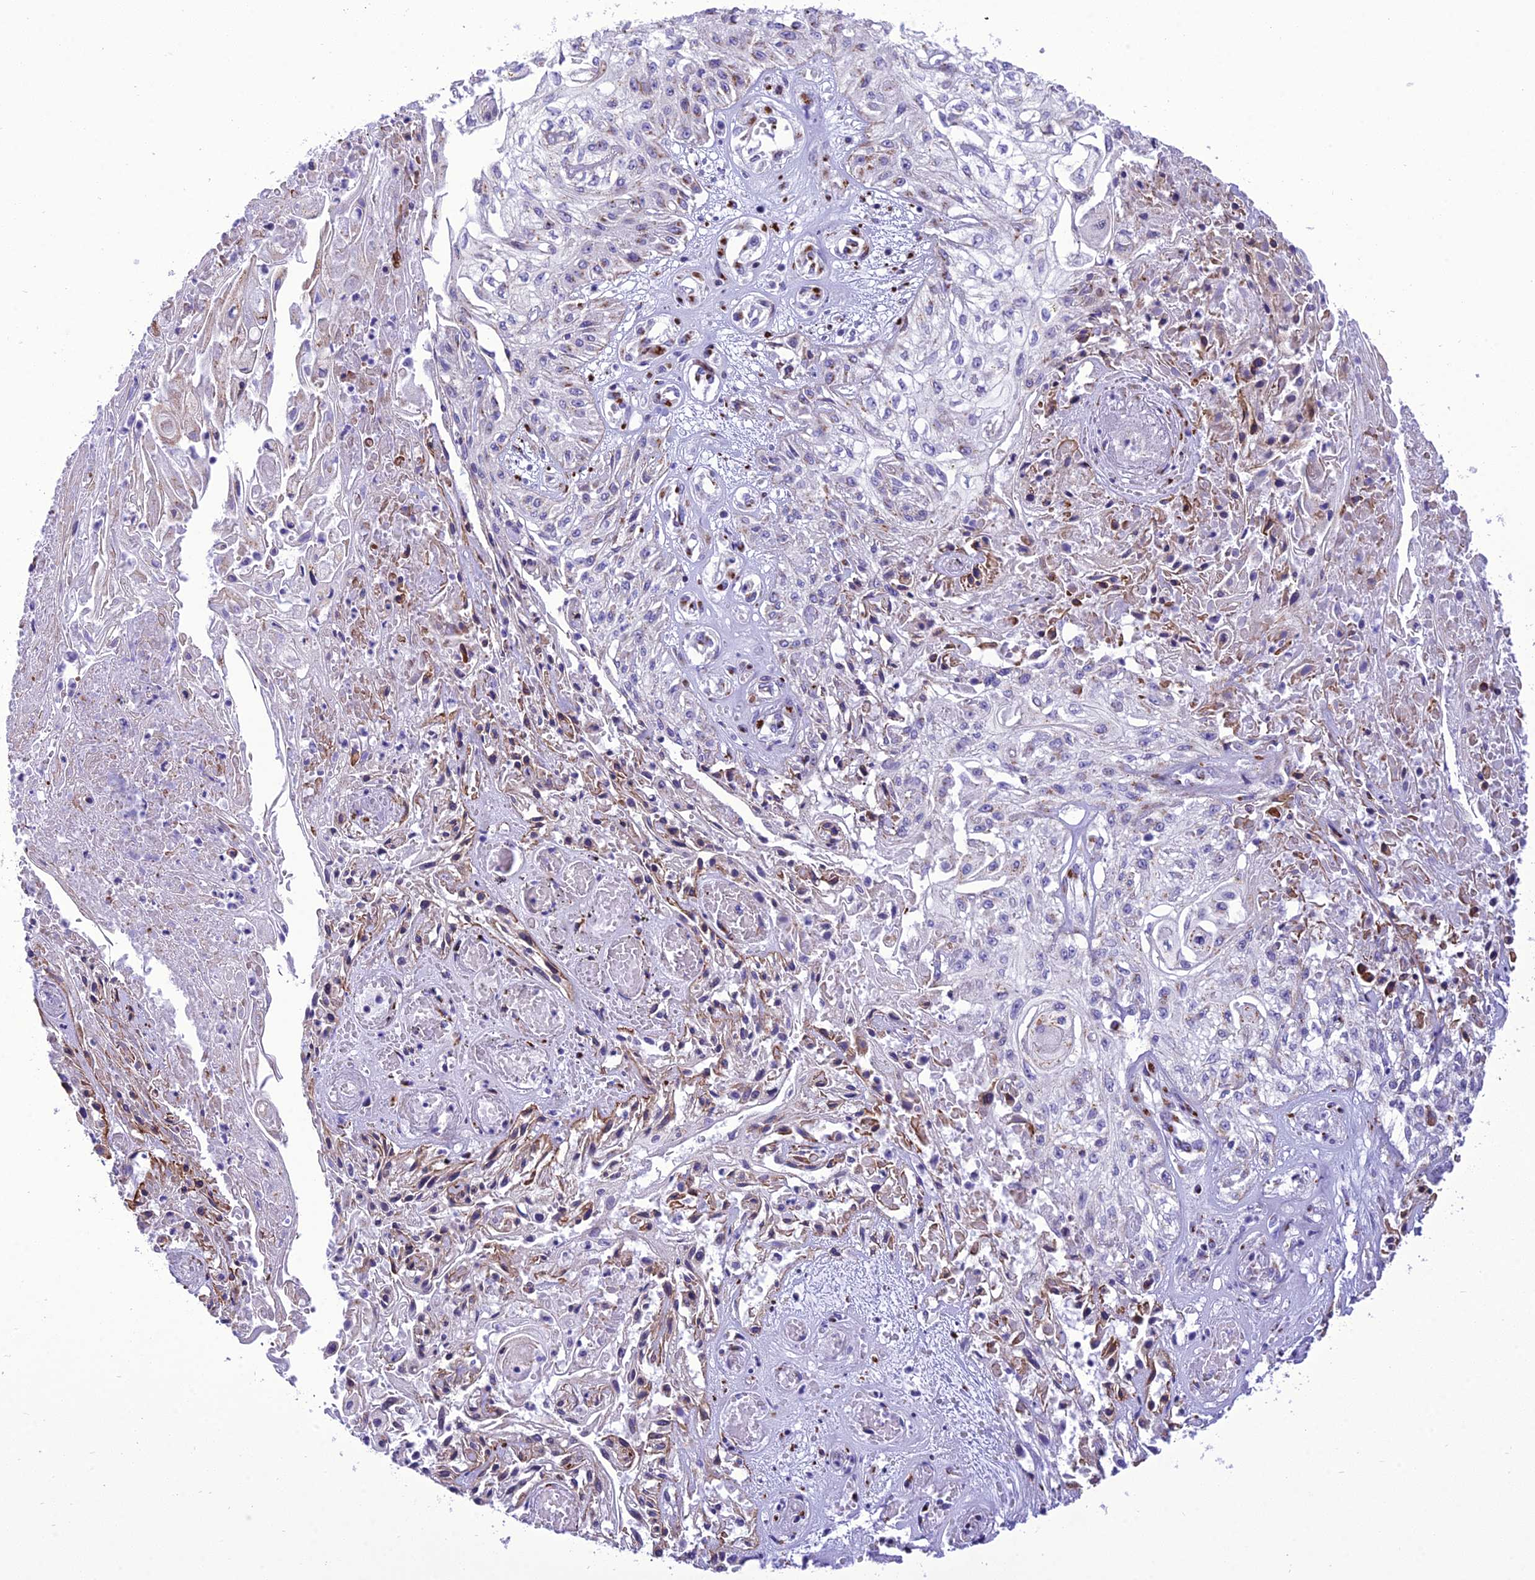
{"staining": {"intensity": "moderate", "quantity": "<25%", "location": "cytoplasmic/membranous"}, "tissue": "skin cancer", "cell_type": "Tumor cells", "image_type": "cancer", "snomed": [{"axis": "morphology", "description": "Squamous cell carcinoma, NOS"}, {"axis": "morphology", "description": "Squamous cell carcinoma, metastatic, NOS"}, {"axis": "topography", "description": "Skin"}, {"axis": "topography", "description": "Lymph node"}], "caption": "Skin cancer (metastatic squamous cell carcinoma) stained with a brown dye exhibits moderate cytoplasmic/membranous positive expression in about <25% of tumor cells.", "gene": "GOLM2", "patient": {"sex": "male", "age": 75}}